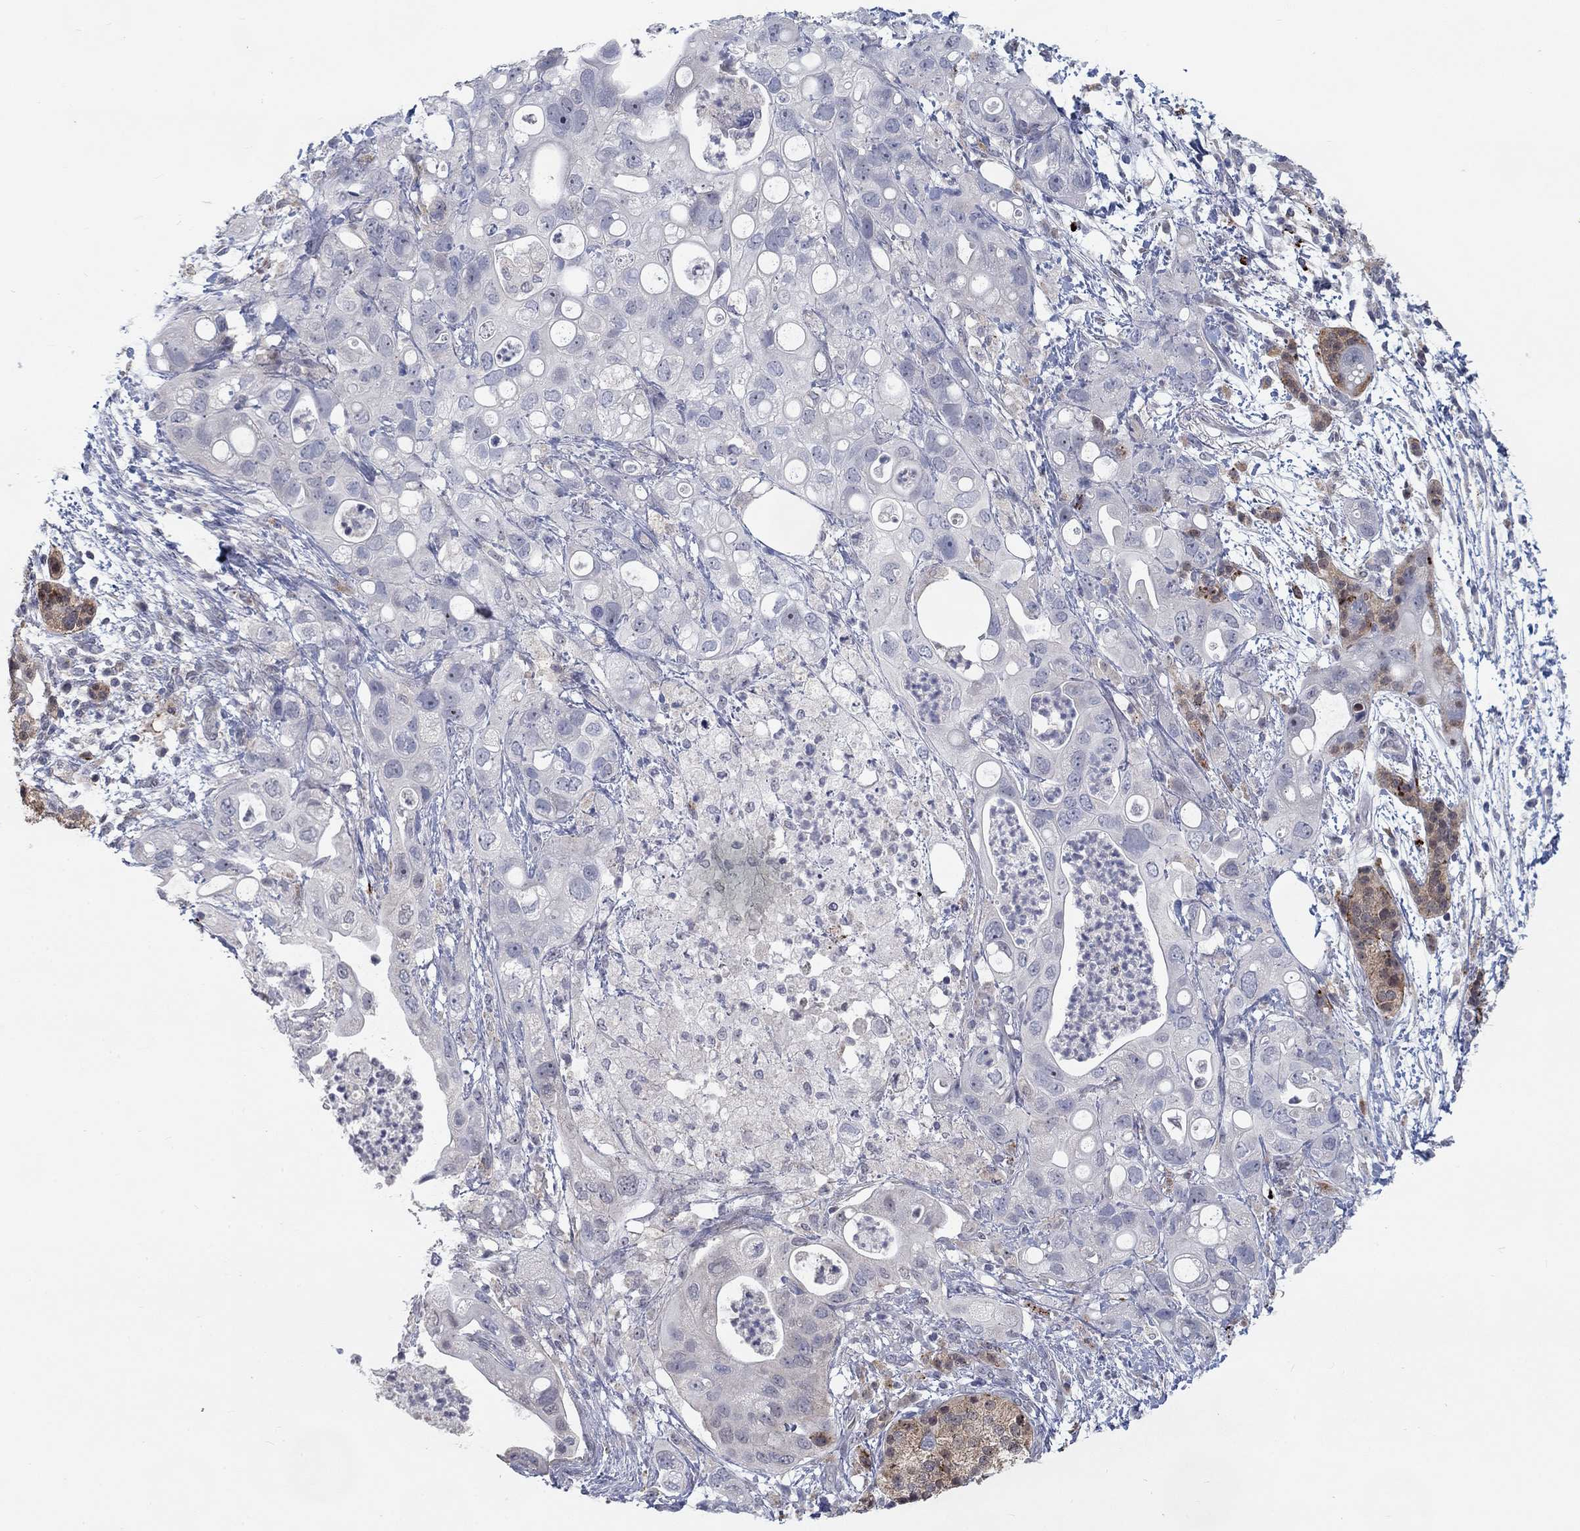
{"staining": {"intensity": "negative", "quantity": "none", "location": "none"}, "tissue": "pancreatic cancer", "cell_type": "Tumor cells", "image_type": "cancer", "snomed": [{"axis": "morphology", "description": "Adenocarcinoma, NOS"}, {"axis": "topography", "description": "Pancreas"}], "caption": "The histopathology image displays no staining of tumor cells in pancreatic cancer (adenocarcinoma).", "gene": "MTSS2", "patient": {"sex": "female", "age": 72}}